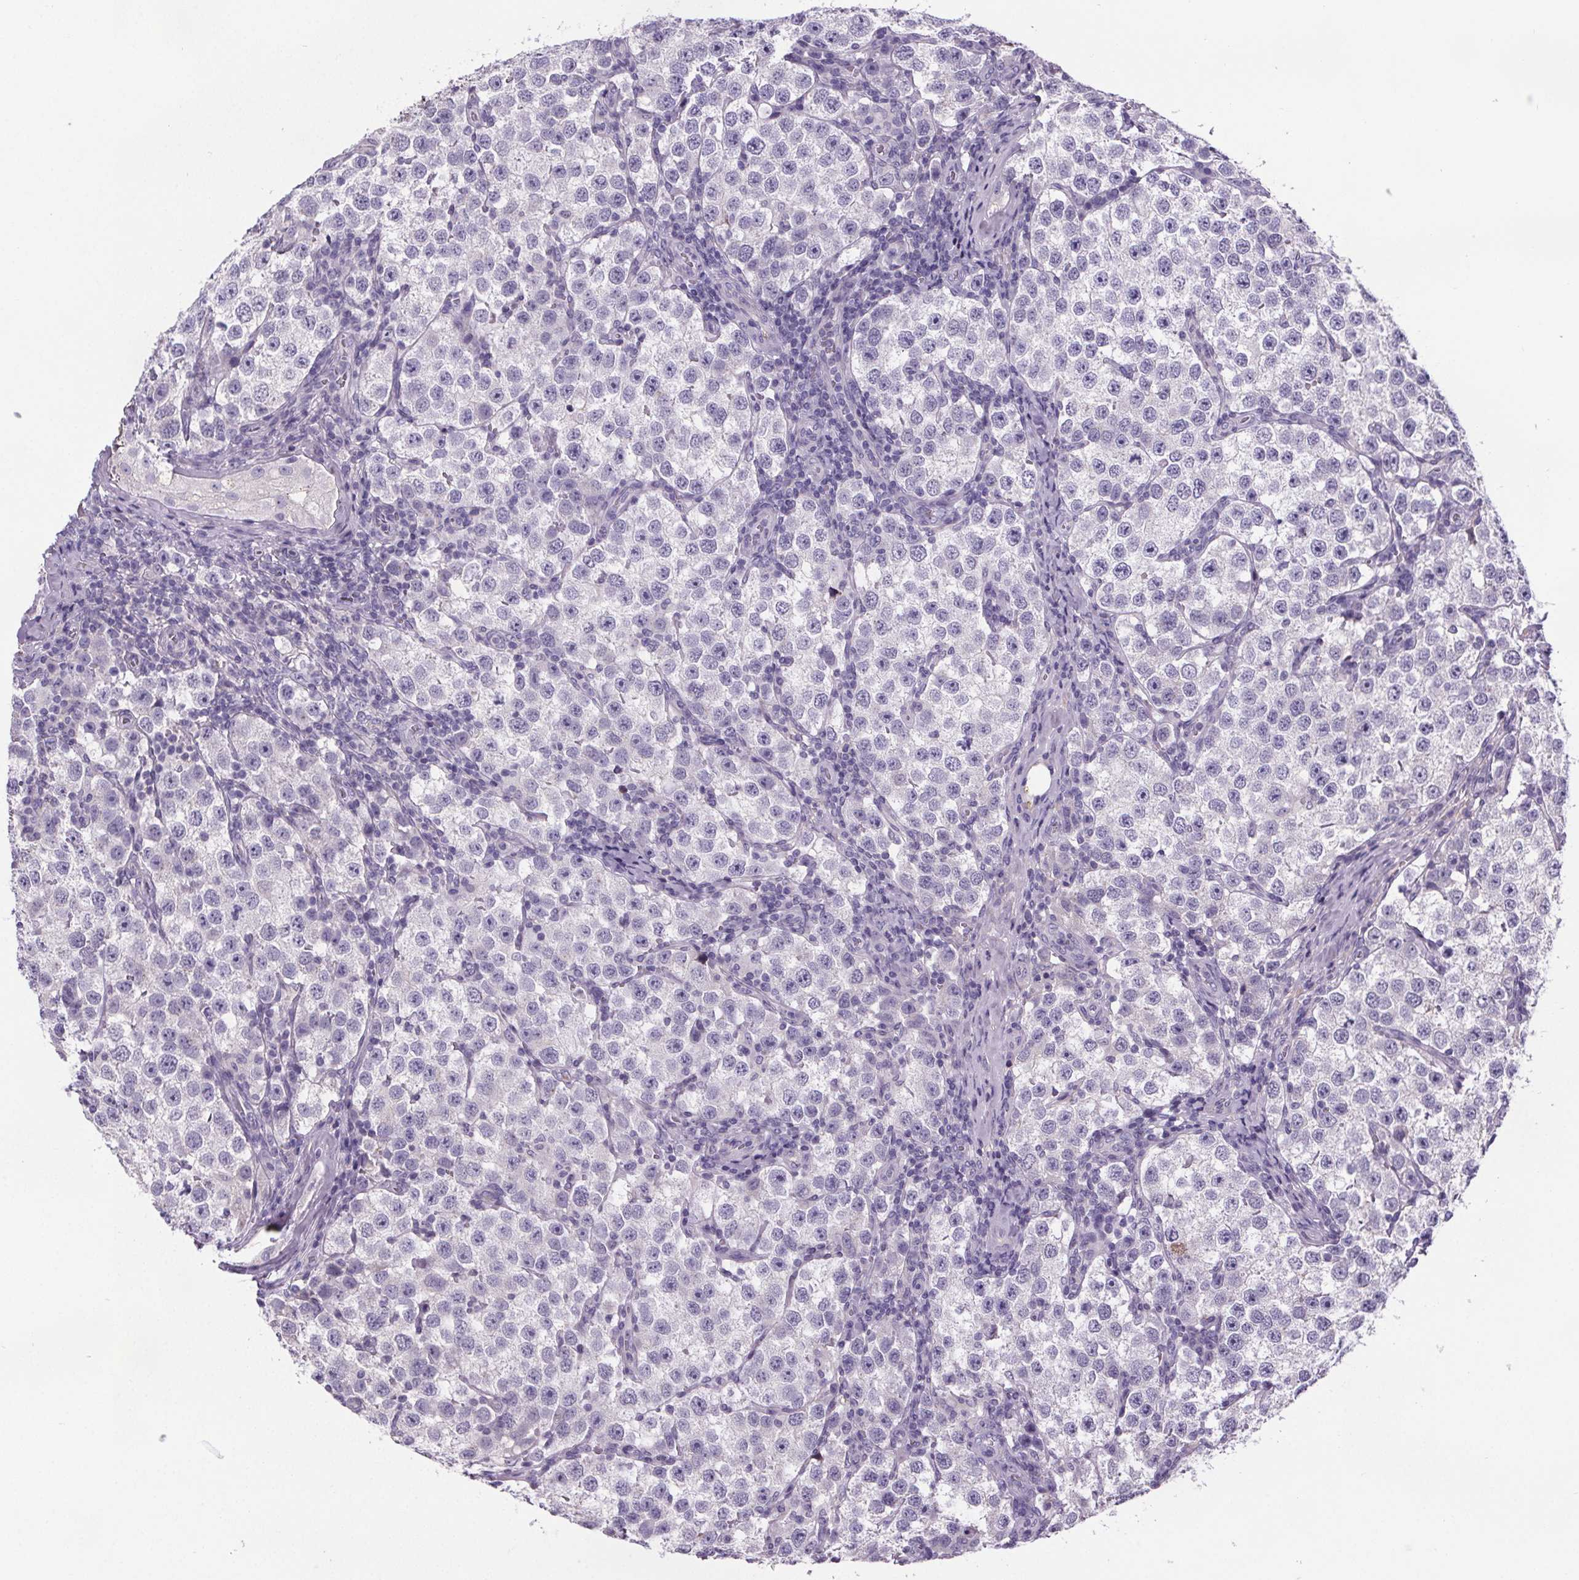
{"staining": {"intensity": "negative", "quantity": "none", "location": "none"}, "tissue": "testis cancer", "cell_type": "Tumor cells", "image_type": "cancer", "snomed": [{"axis": "morphology", "description": "Seminoma, NOS"}, {"axis": "topography", "description": "Testis"}], "caption": "Image shows no protein positivity in tumor cells of testis cancer tissue.", "gene": "CUBN", "patient": {"sex": "male", "age": 37}}